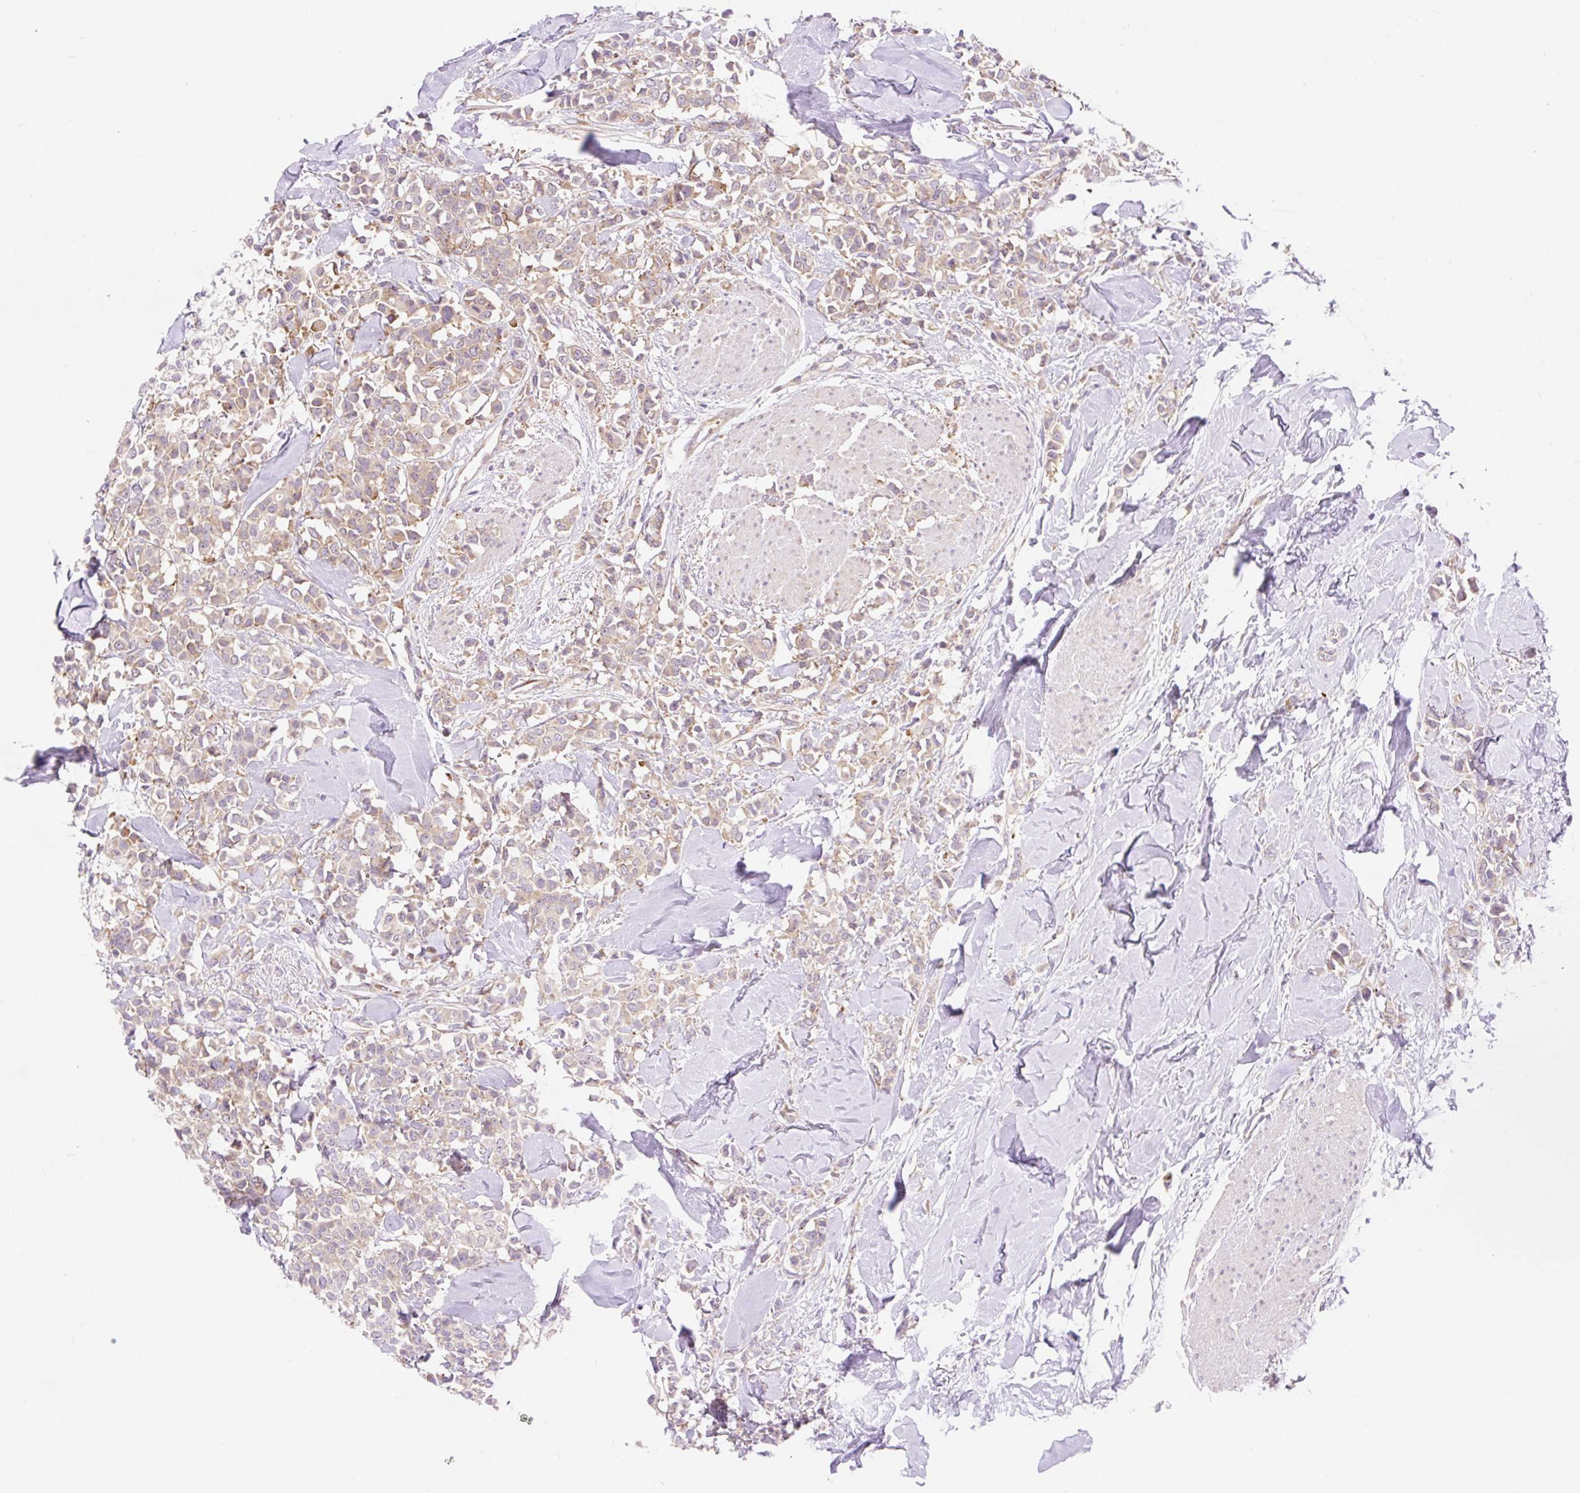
{"staining": {"intensity": "moderate", "quantity": ">75%", "location": "cytoplasmic/membranous"}, "tissue": "breast cancer", "cell_type": "Tumor cells", "image_type": "cancer", "snomed": [{"axis": "morphology", "description": "Lobular carcinoma"}, {"axis": "topography", "description": "Breast"}], "caption": "Protein expression analysis of human lobular carcinoma (breast) reveals moderate cytoplasmic/membranous staining in approximately >75% of tumor cells. The protein of interest is shown in brown color, while the nuclei are stained blue.", "gene": "GPR45", "patient": {"sex": "female", "age": 91}}